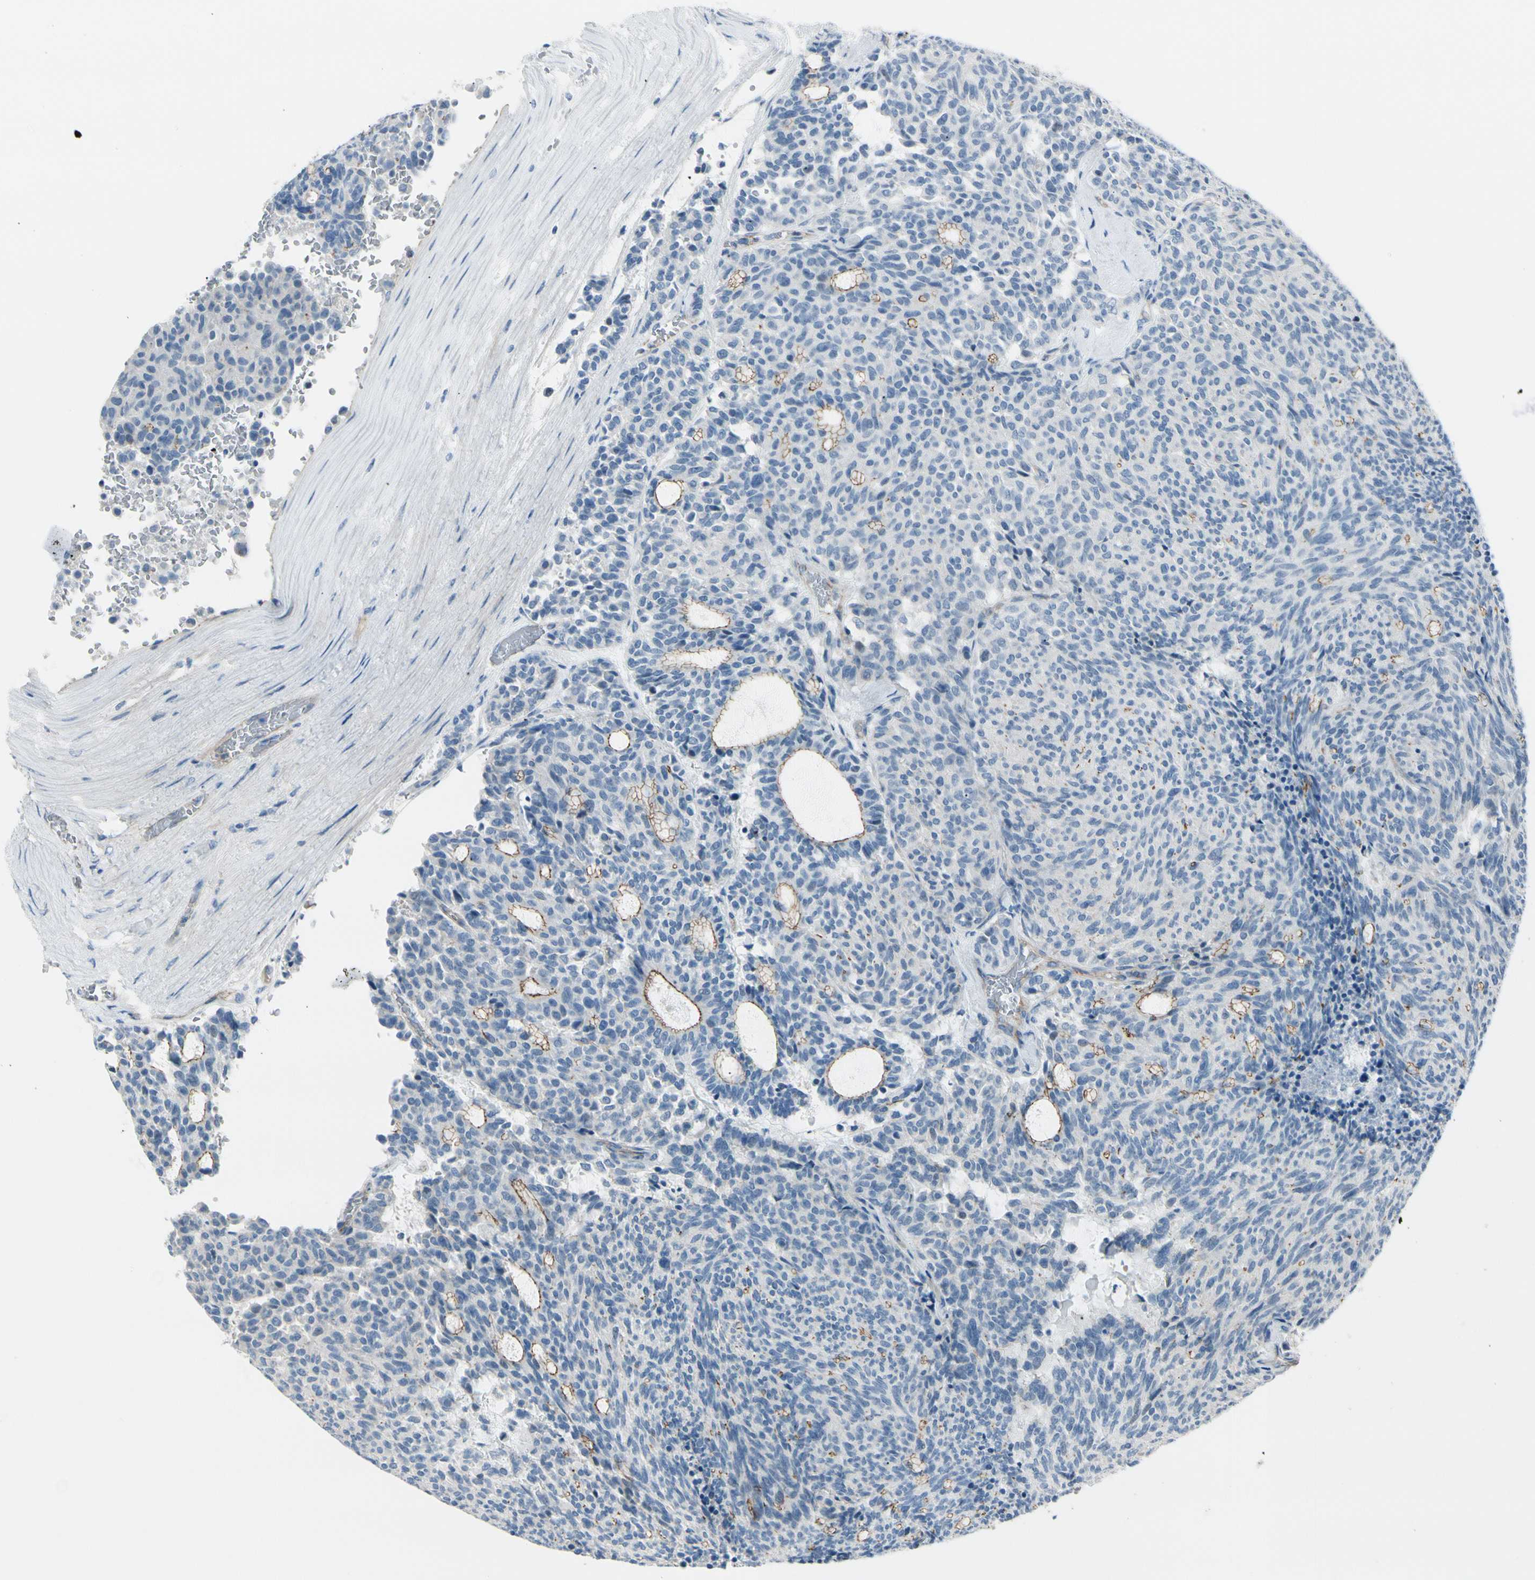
{"staining": {"intensity": "weak", "quantity": "<25%", "location": "cytoplasmic/membranous"}, "tissue": "carcinoid", "cell_type": "Tumor cells", "image_type": "cancer", "snomed": [{"axis": "morphology", "description": "Carcinoid, malignant, NOS"}, {"axis": "topography", "description": "Pancreas"}], "caption": "Tumor cells are negative for protein expression in human carcinoid (malignant).", "gene": "TJP1", "patient": {"sex": "female", "age": 54}}